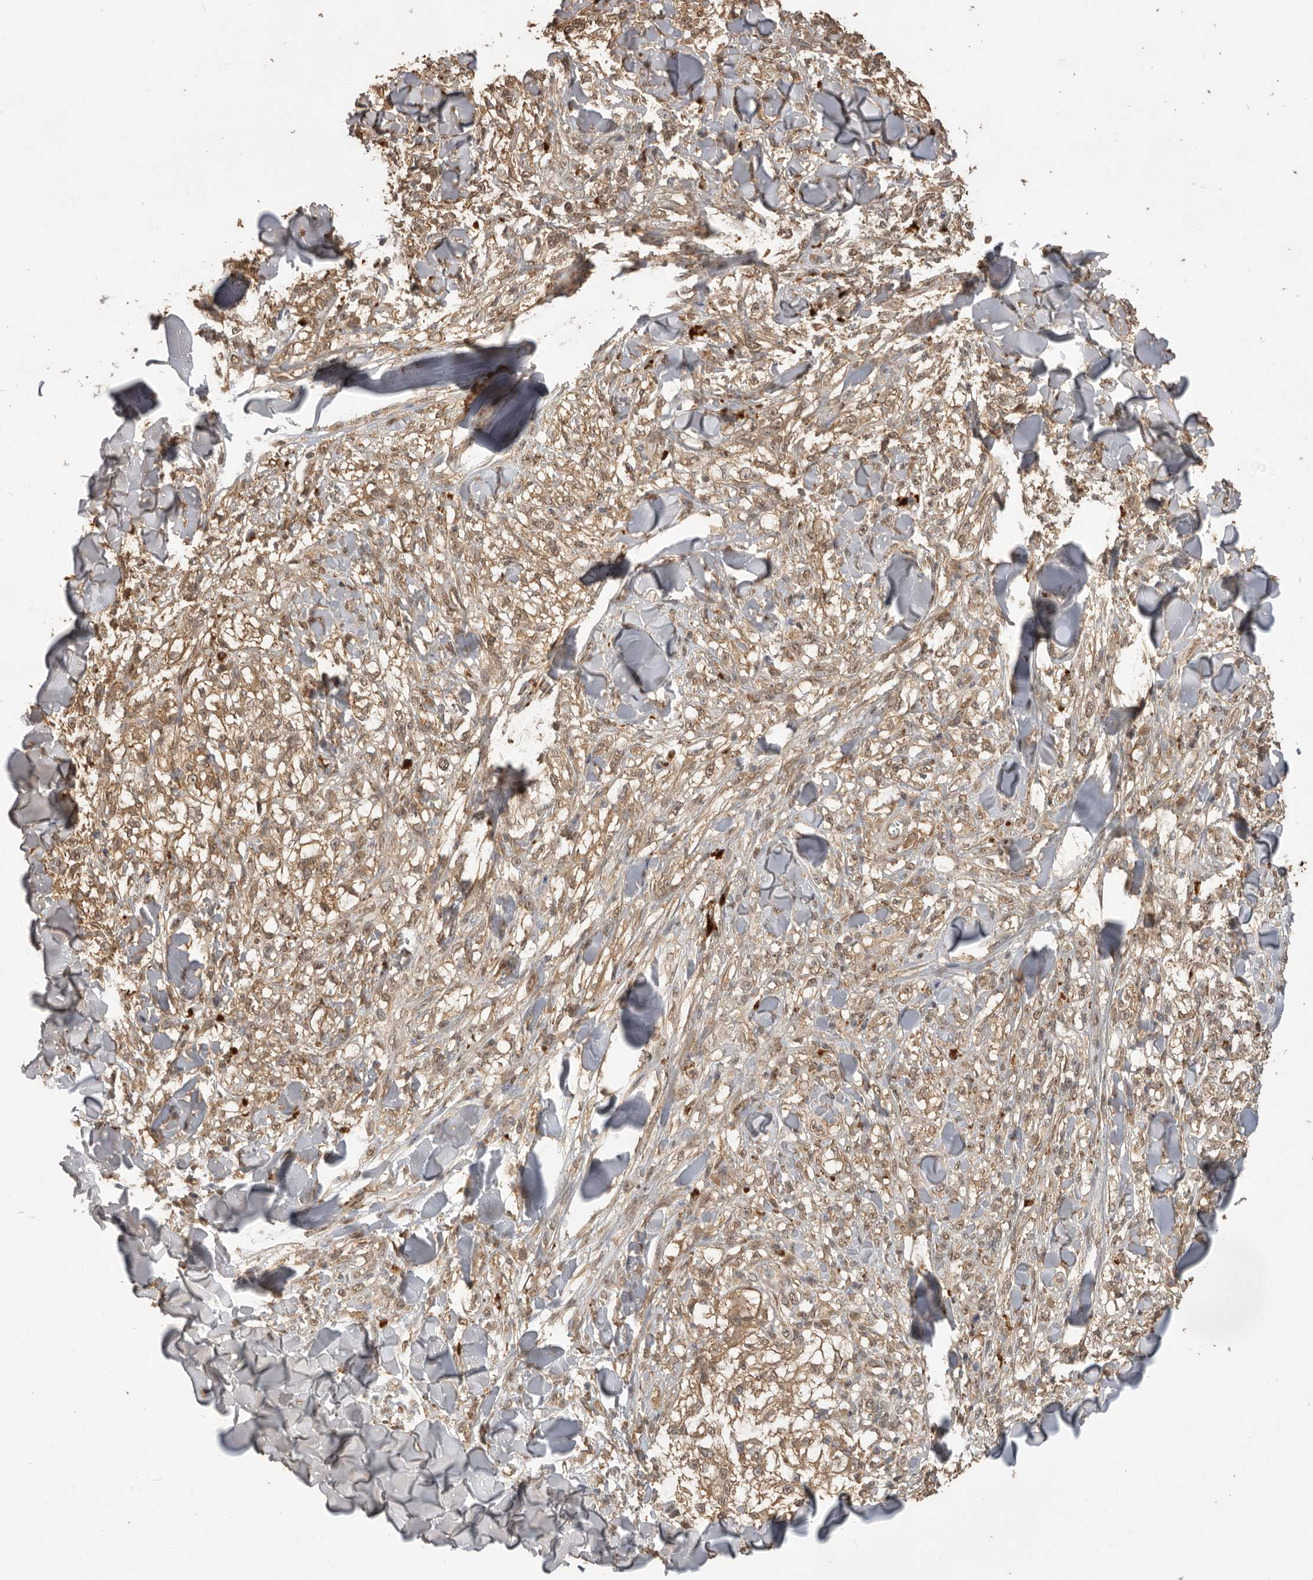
{"staining": {"intensity": "weak", "quantity": ">75%", "location": "cytoplasmic/membranous,nuclear"}, "tissue": "melanoma", "cell_type": "Tumor cells", "image_type": "cancer", "snomed": [{"axis": "morphology", "description": "Malignant melanoma, NOS"}, {"axis": "topography", "description": "Skin of head"}], "caption": "High-power microscopy captured an IHC image of melanoma, revealing weak cytoplasmic/membranous and nuclear positivity in about >75% of tumor cells.", "gene": "JAG2", "patient": {"sex": "male", "age": 83}}